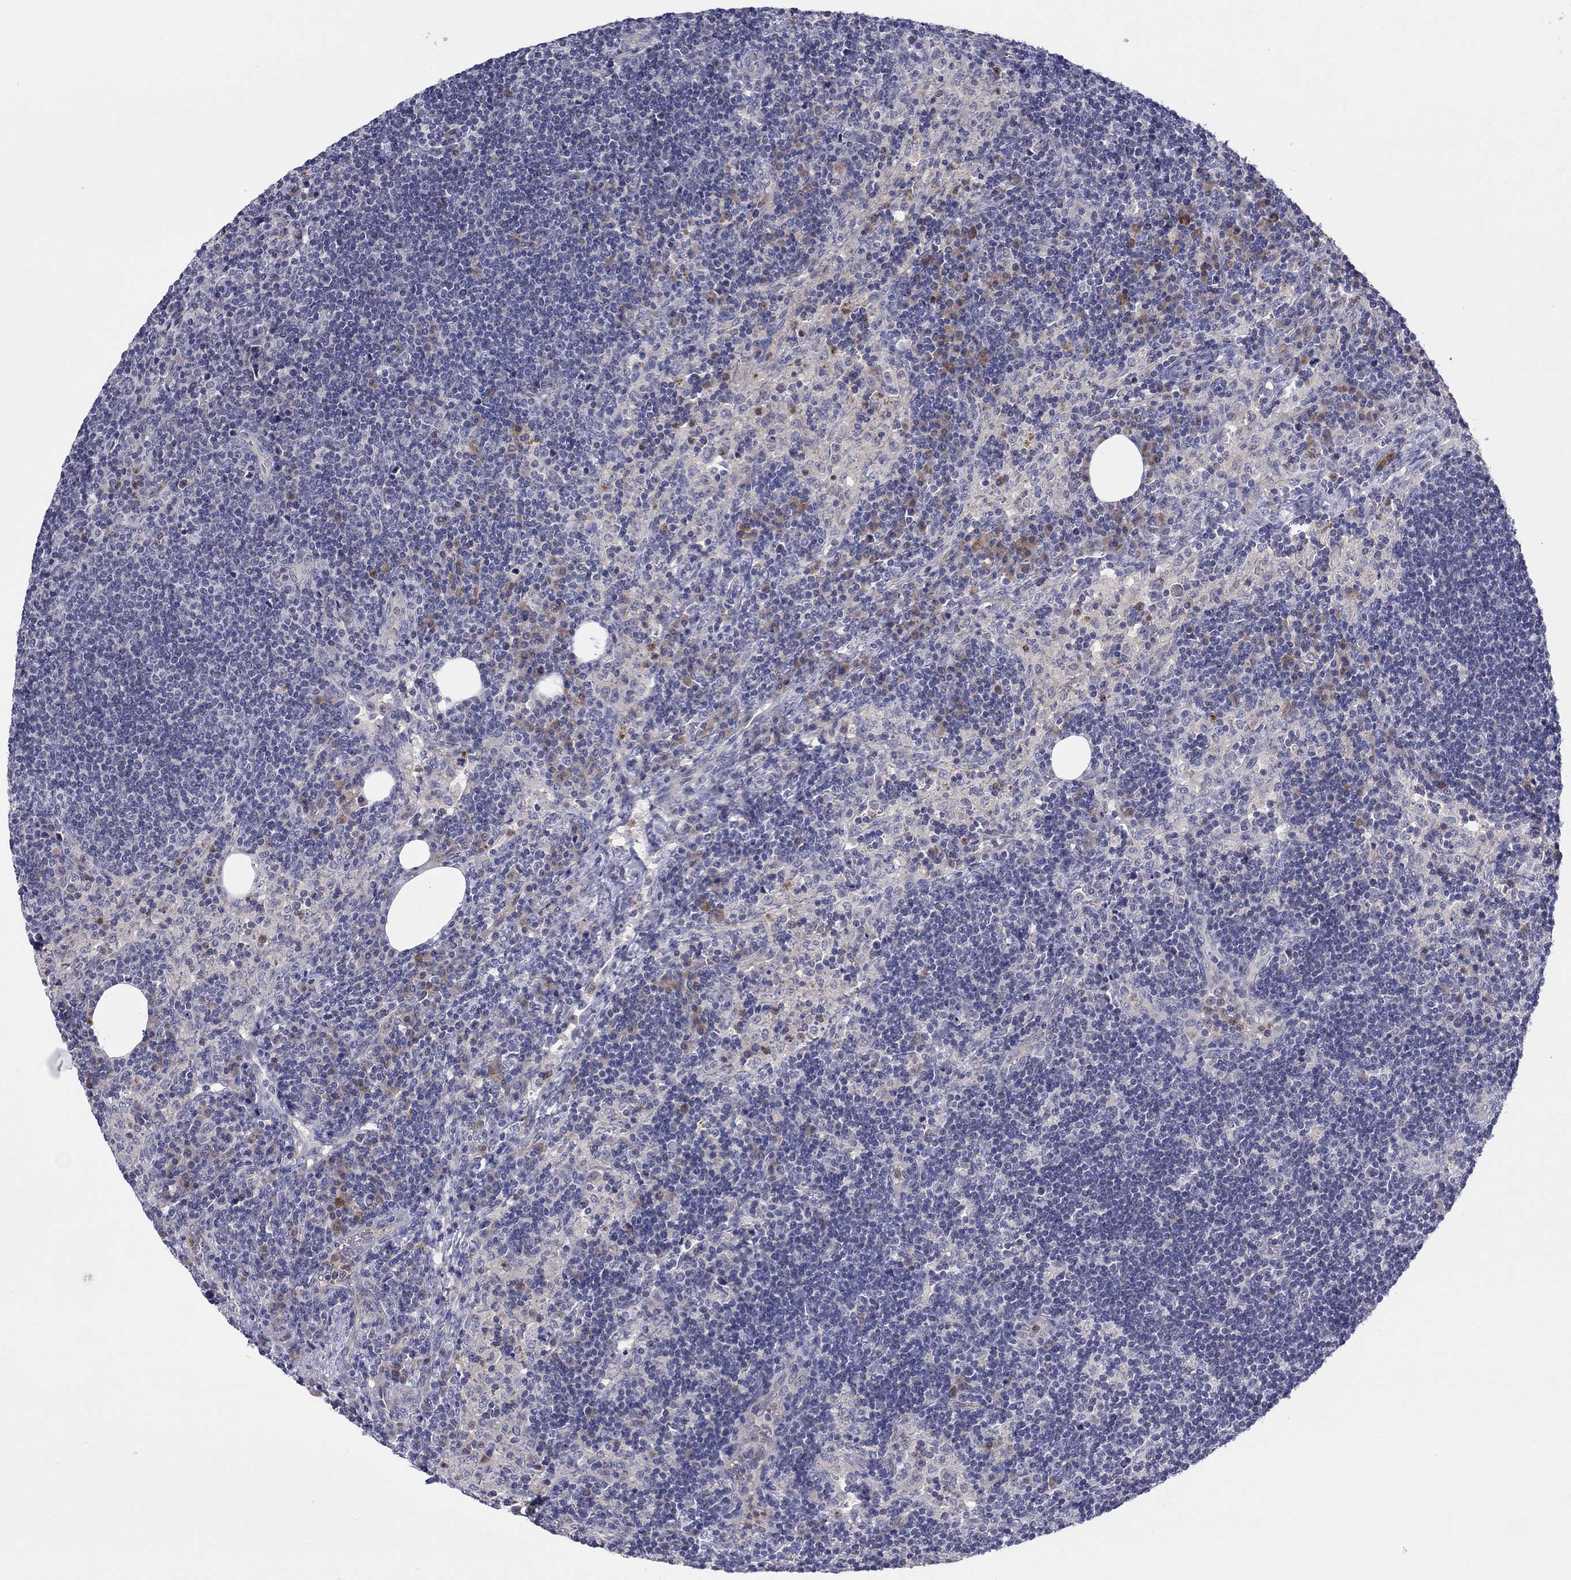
{"staining": {"intensity": "negative", "quantity": "none", "location": "none"}, "tissue": "lymph node", "cell_type": "Germinal center cells", "image_type": "normal", "snomed": [{"axis": "morphology", "description": "Normal tissue, NOS"}, {"axis": "topography", "description": "Lymph node"}], "caption": "Immunohistochemistry of normal human lymph node demonstrates no expression in germinal center cells. (DAB (3,3'-diaminobenzidine) immunohistochemistry visualized using brightfield microscopy, high magnification).", "gene": "ABCG4", "patient": {"sex": "male", "age": 63}}